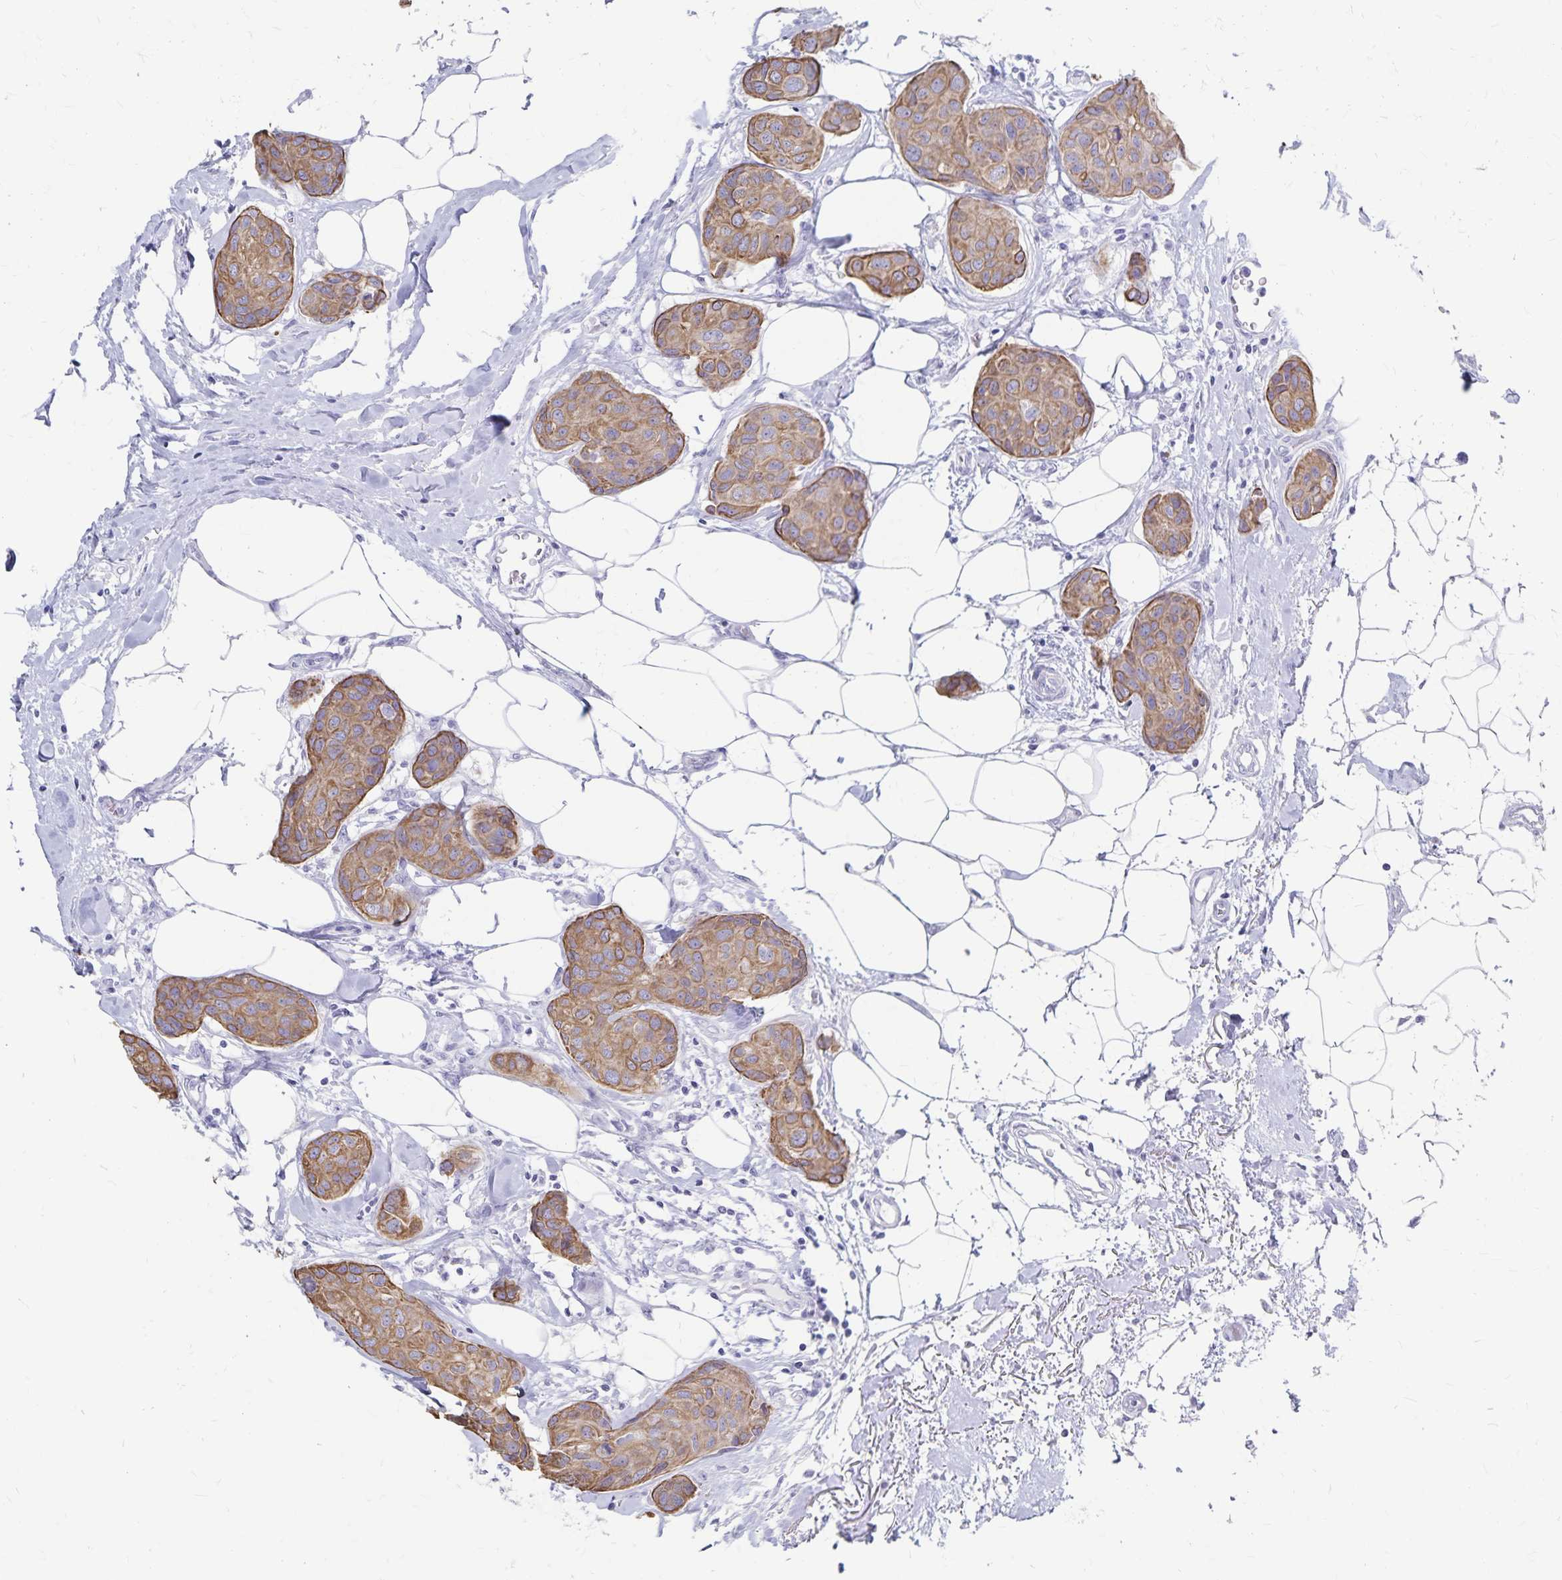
{"staining": {"intensity": "moderate", "quantity": ">75%", "location": "cytoplasmic/membranous"}, "tissue": "breast cancer", "cell_type": "Tumor cells", "image_type": "cancer", "snomed": [{"axis": "morphology", "description": "Duct carcinoma"}, {"axis": "topography", "description": "Breast"}], "caption": "High-power microscopy captured an immunohistochemistry photomicrograph of breast cancer (intraductal carcinoma), revealing moderate cytoplasmic/membranous staining in about >75% of tumor cells. The staining was performed using DAB (3,3'-diaminobenzidine), with brown indicating positive protein expression. Nuclei are stained blue with hematoxylin.", "gene": "GPBAR1", "patient": {"sex": "female", "age": 80}}